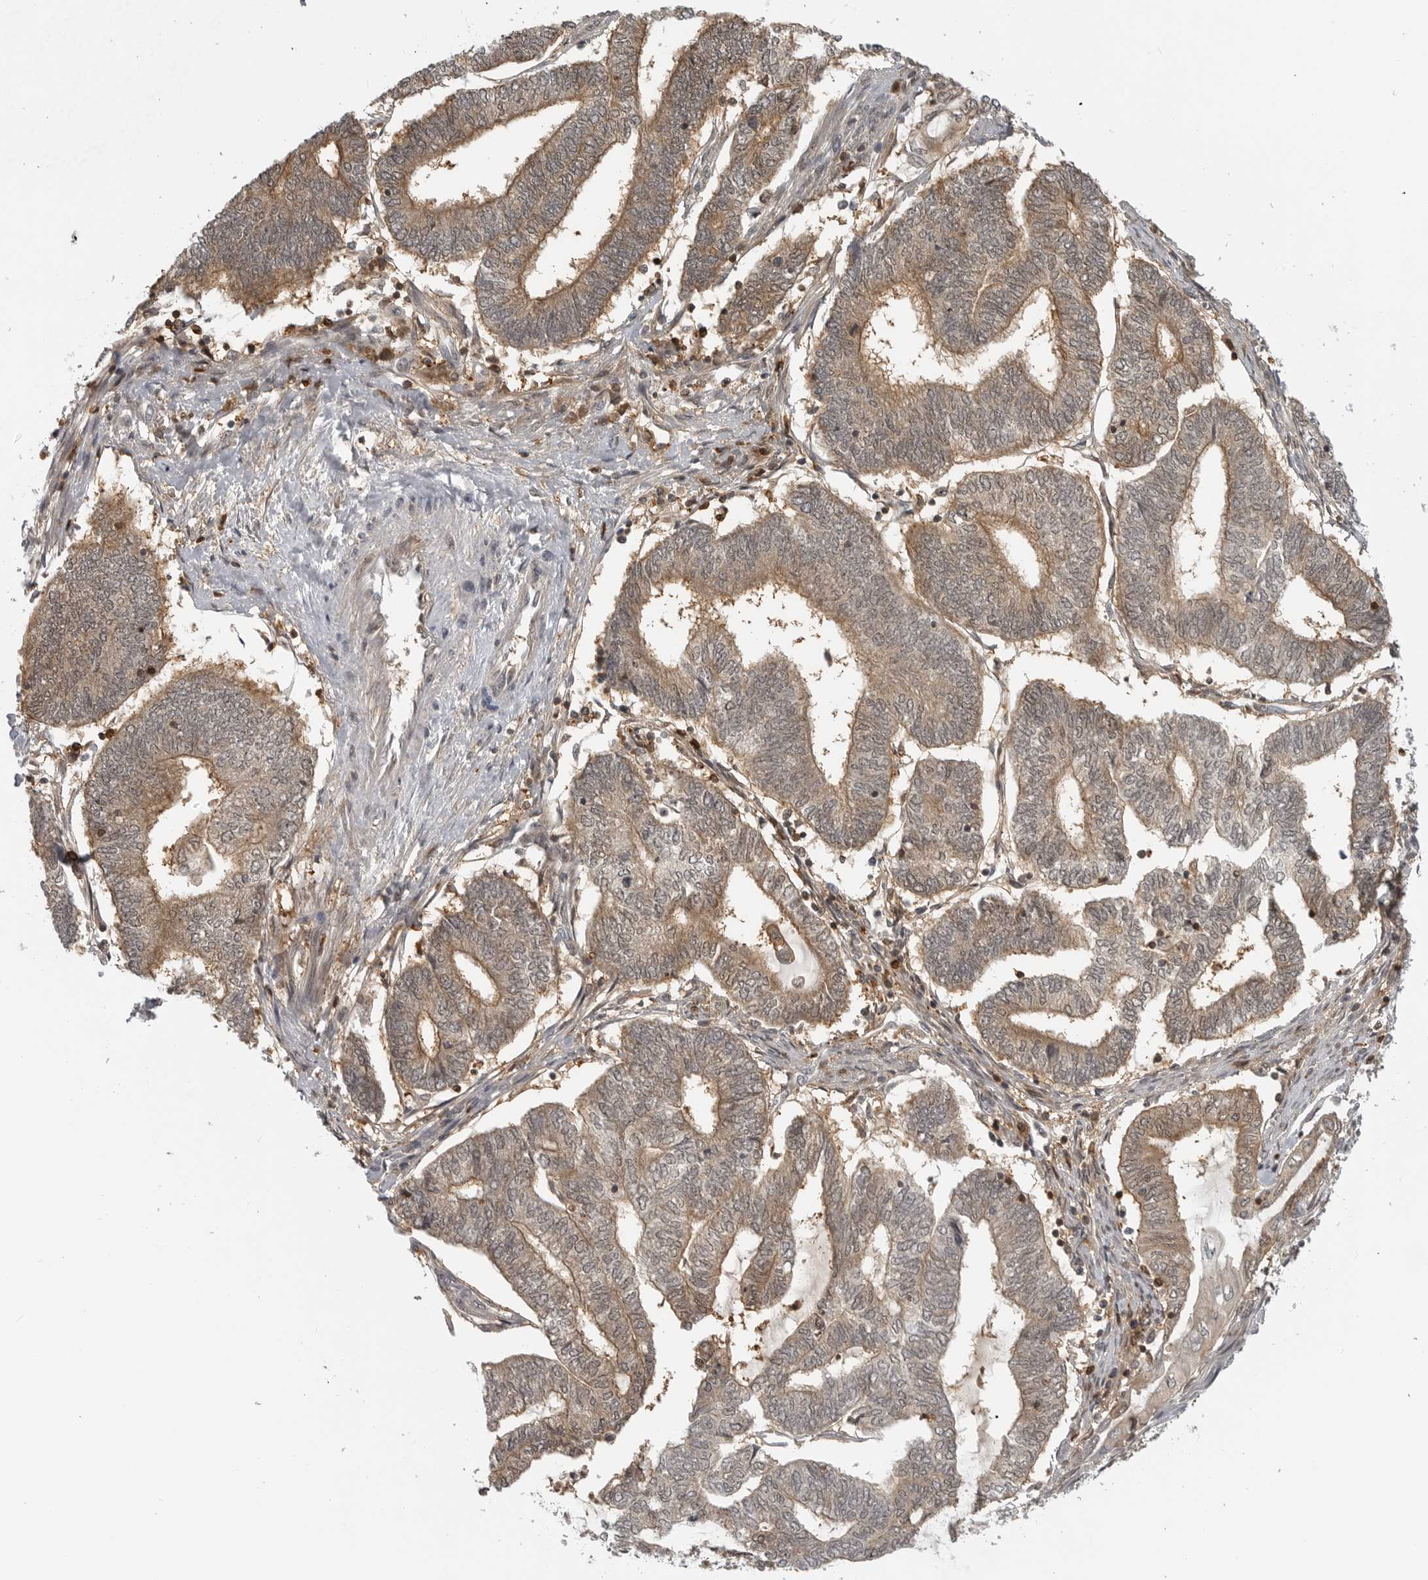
{"staining": {"intensity": "moderate", "quantity": ">75%", "location": "cytoplasmic/membranous"}, "tissue": "endometrial cancer", "cell_type": "Tumor cells", "image_type": "cancer", "snomed": [{"axis": "morphology", "description": "Adenocarcinoma, NOS"}, {"axis": "topography", "description": "Uterus"}, {"axis": "topography", "description": "Endometrium"}], "caption": "Moderate cytoplasmic/membranous protein staining is identified in about >75% of tumor cells in adenocarcinoma (endometrial).", "gene": "CTIF", "patient": {"sex": "female", "age": 70}}